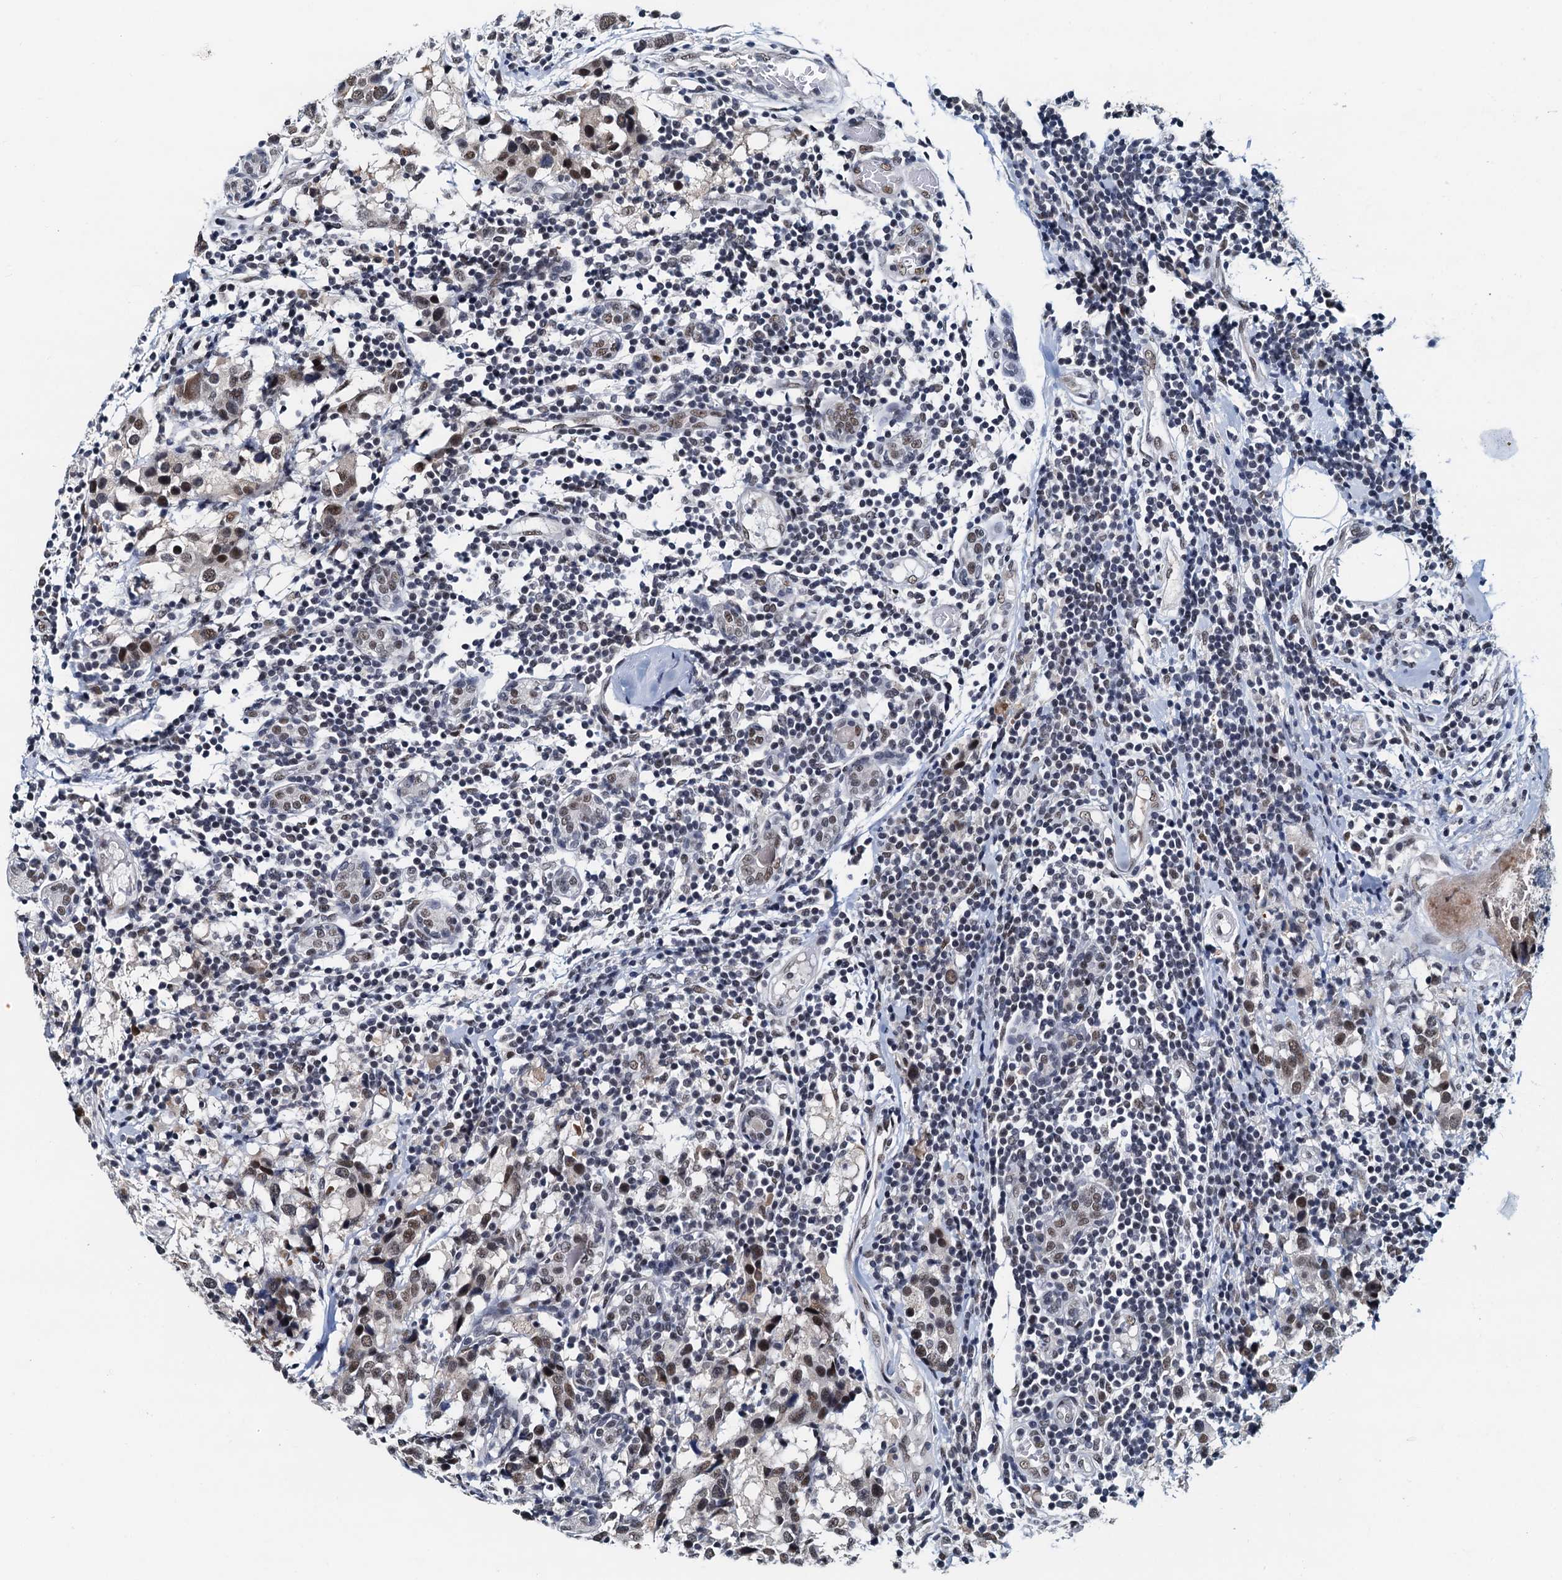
{"staining": {"intensity": "moderate", "quantity": ">75%", "location": "nuclear"}, "tissue": "breast cancer", "cell_type": "Tumor cells", "image_type": "cancer", "snomed": [{"axis": "morphology", "description": "Lobular carcinoma"}, {"axis": "topography", "description": "Breast"}], "caption": "The immunohistochemical stain labels moderate nuclear expression in tumor cells of breast cancer tissue.", "gene": "SNRPD1", "patient": {"sex": "female", "age": 59}}